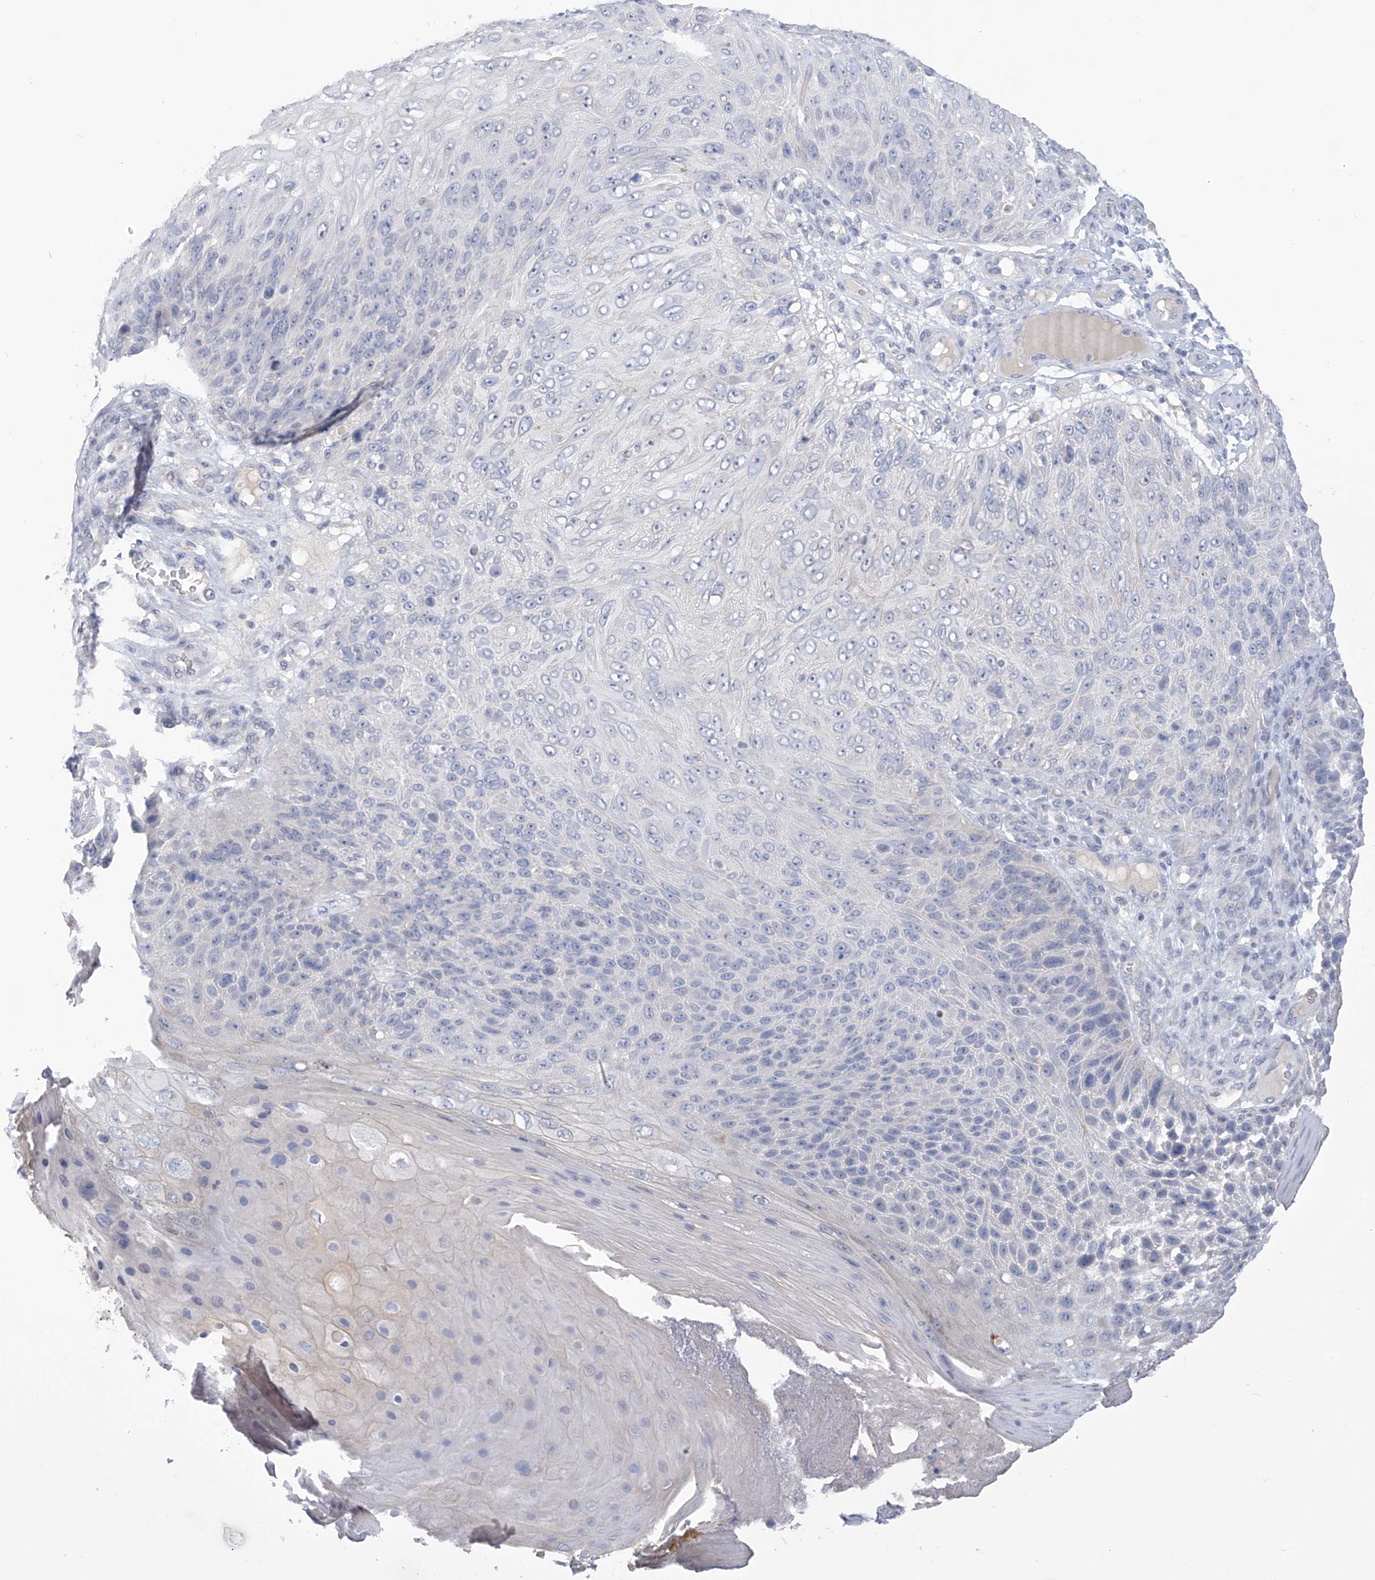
{"staining": {"intensity": "negative", "quantity": "none", "location": "none"}, "tissue": "skin cancer", "cell_type": "Tumor cells", "image_type": "cancer", "snomed": [{"axis": "morphology", "description": "Squamous cell carcinoma, NOS"}, {"axis": "topography", "description": "Skin"}], "caption": "This is a photomicrograph of immunohistochemistry (IHC) staining of skin squamous cell carcinoma, which shows no staining in tumor cells.", "gene": "IBA57", "patient": {"sex": "female", "age": 88}}